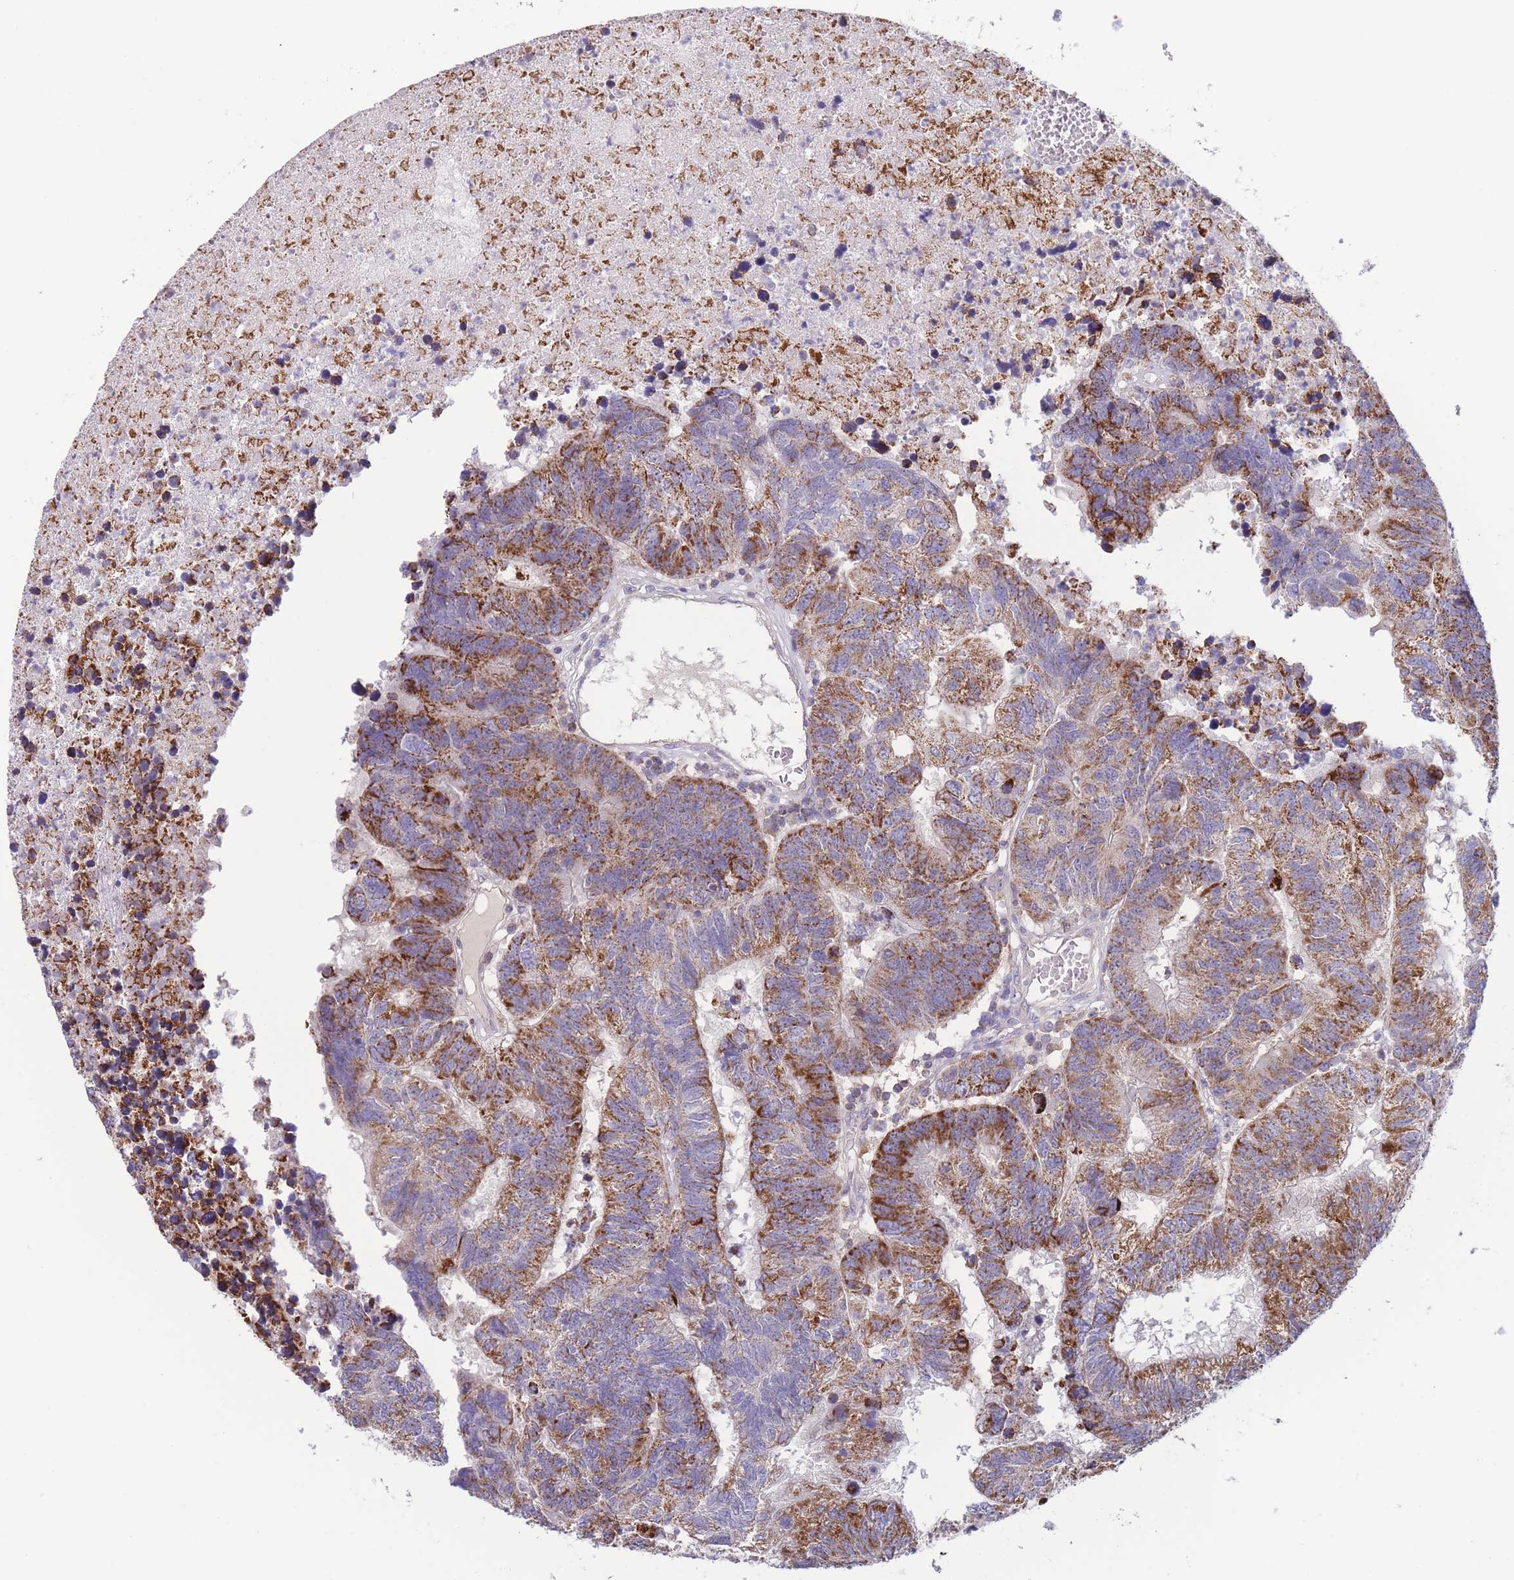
{"staining": {"intensity": "moderate", "quantity": ">75%", "location": "cytoplasmic/membranous"}, "tissue": "colorectal cancer", "cell_type": "Tumor cells", "image_type": "cancer", "snomed": [{"axis": "morphology", "description": "Adenocarcinoma, NOS"}, {"axis": "topography", "description": "Colon"}], "caption": "Adenocarcinoma (colorectal) stained for a protein exhibits moderate cytoplasmic/membranous positivity in tumor cells.", "gene": "SLC25A42", "patient": {"sex": "female", "age": 48}}